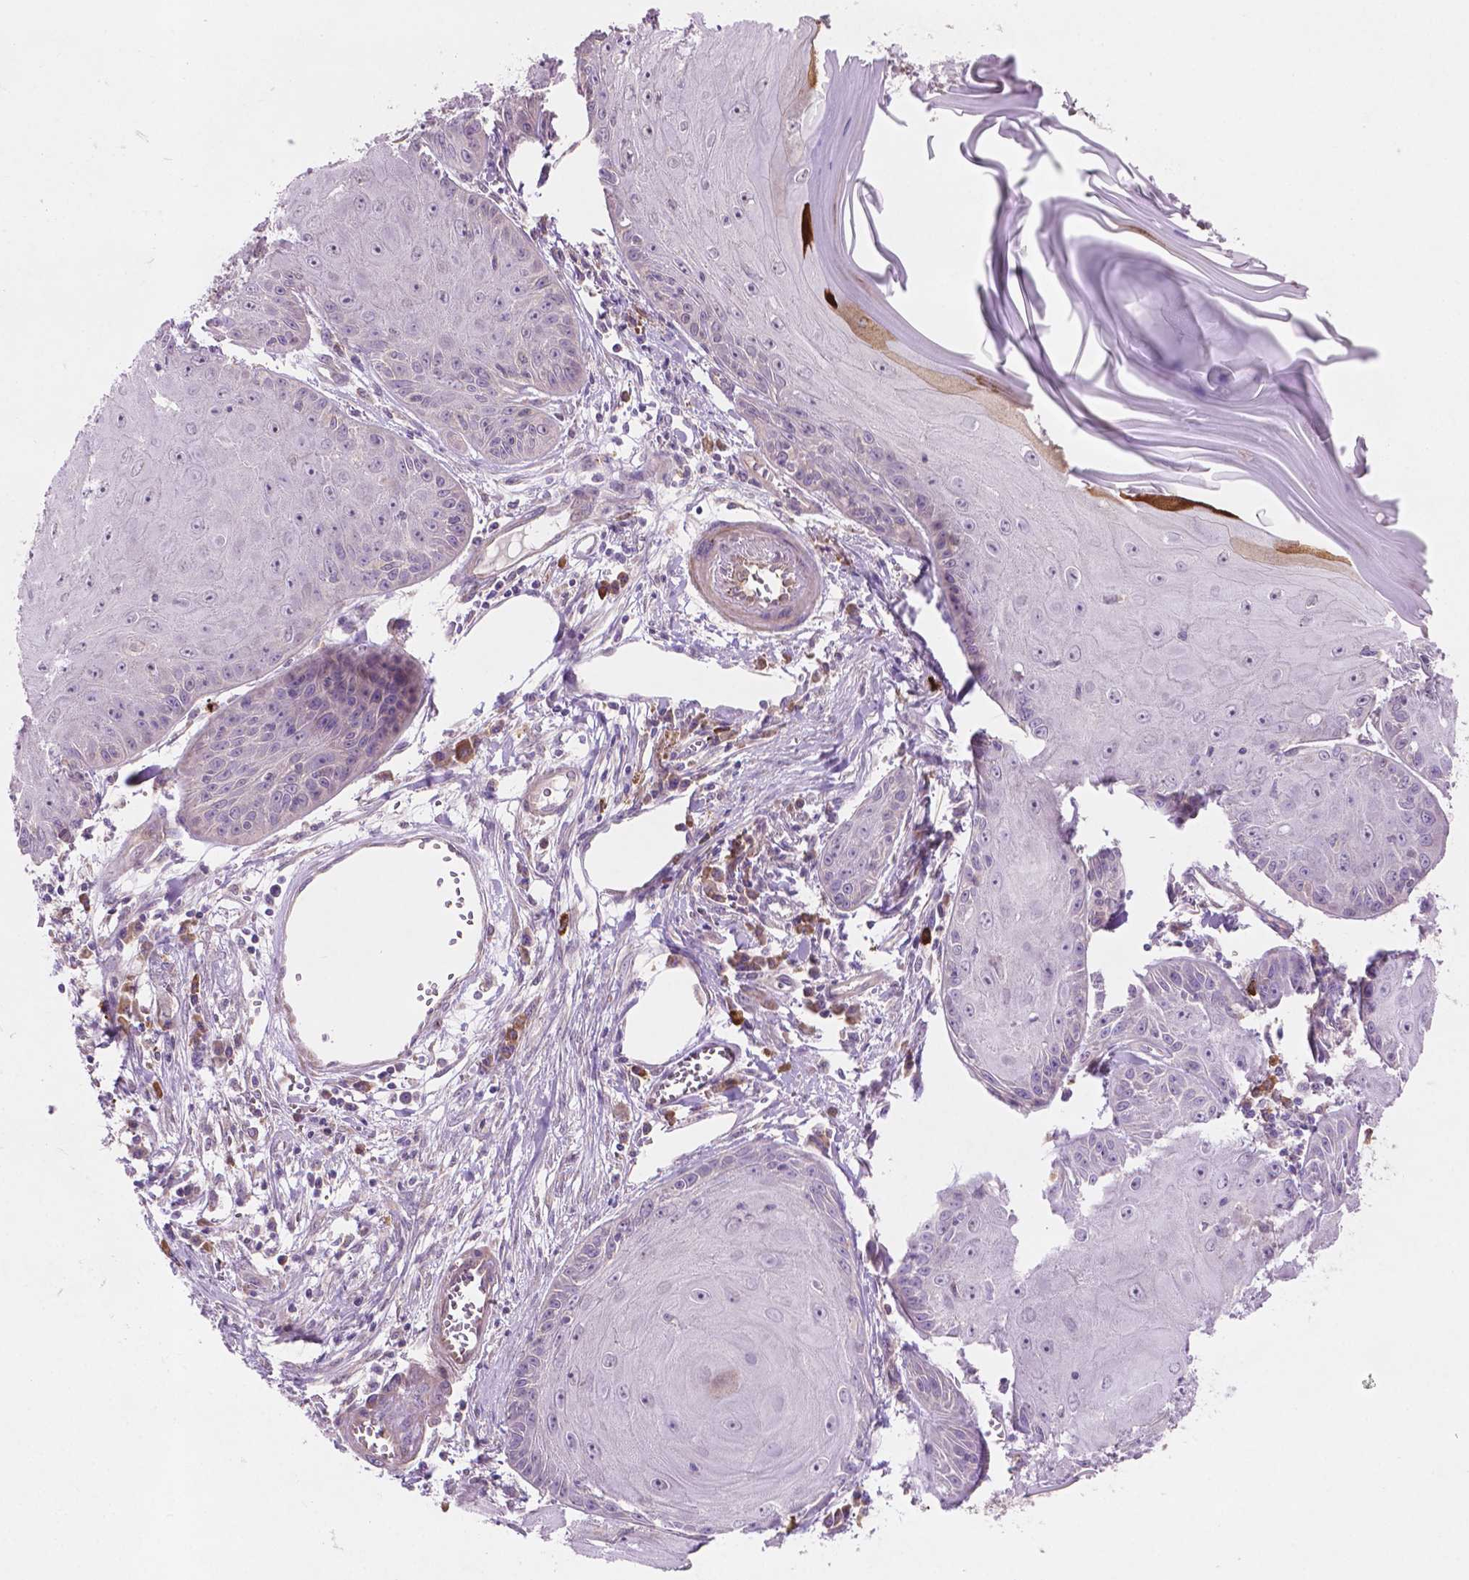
{"staining": {"intensity": "negative", "quantity": "none", "location": "none"}, "tissue": "skin cancer", "cell_type": "Tumor cells", "image_type": "cancer", "snomed": [{"axis": "morphology", "description": "Squamous cell carcinoma, NOS"}, {"axis": "topography", "description": "Skin"}, {"axis": "topography", "description": "Vulva"}], "caption": "Tumor cells are negative for brown protein staining in skin cancer (squamous cell carcinoma).", "gene": "LRP1B", "patient": {"sex": "female", "age": 85}}